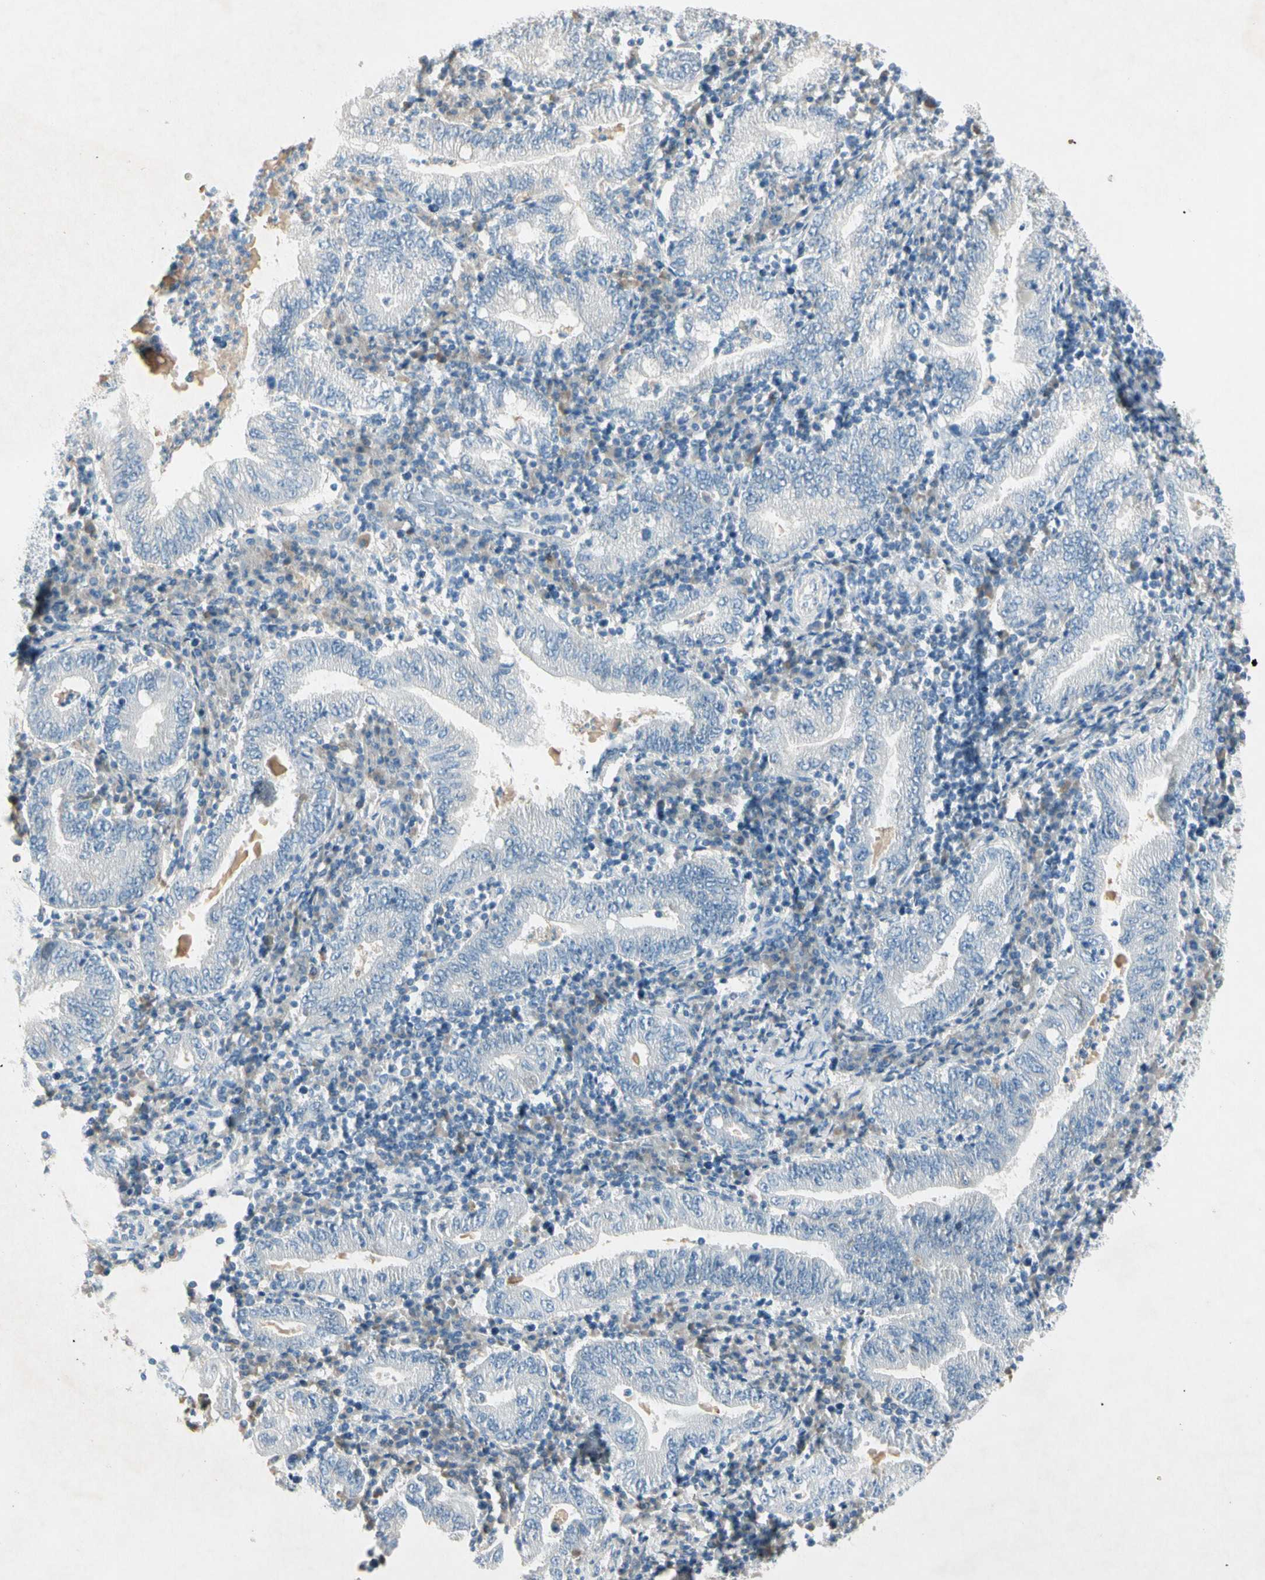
{"staining": {"intensity": "negative", "quantity": "none", "location": "none"}, "tissue": "stomach cancer", "cell_type": "Tumor cells", "image_type": "cancer", "snomed": [{"axis": "morphology", "description": "Normal tissue, NOS"}, {"axis": "morphology", "description": "Adenocarcinoma, NOS"}, {"axis": "topography", "description": "Esophagus"}, {"axis": "topography", "description": "Stomach, upper"}, {"axis": "topography", "description": "Peripheral nerve tissue"}], "caption": "Immunohistochemical staining of human stomach adenocarcinoma displays no significant expression in tumor cells.", "gene": "SERPIND1", "patient": {"sex": "male", "age": 62}}